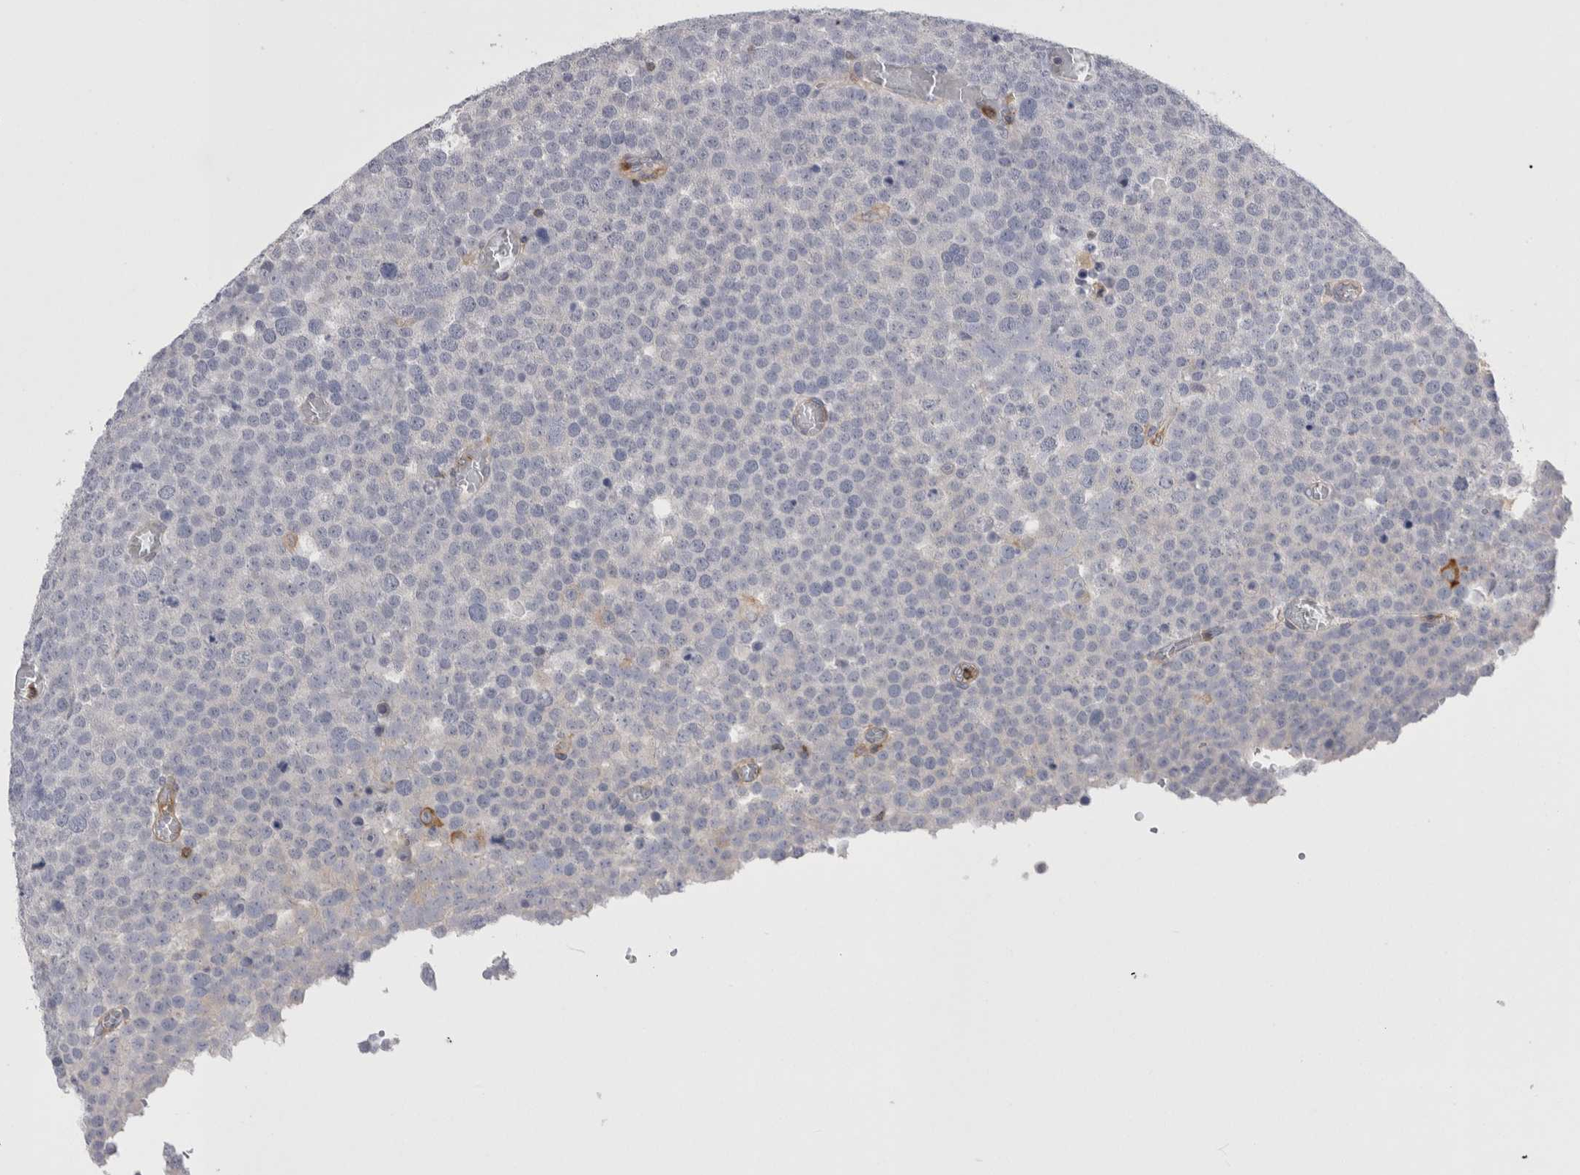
{"staining": {"intensity": "strong", "quantity": "<25%", "location": "cytoplasmic/membranous"}, "tissue": "testis cancer", "cell_type": "Tumor cells", "image_type": "cancer", "snomed": [{"axis": "morphology", "description": "Seminoma, NOS"}, {"axis": "topography", "description": "Testis"}], "caption": "Protein expression analysis of human testis seminoma reveals strong cytoplasmic/membranous positivity in approximately <25% of tumor cells. The staining was performed using DAB, with brown indicating positive protein expression. Nuclei are stained blue with hematoxylin.", "gene": "RAB11FIP1", "patient": {"sex": "male", "age": 71}}